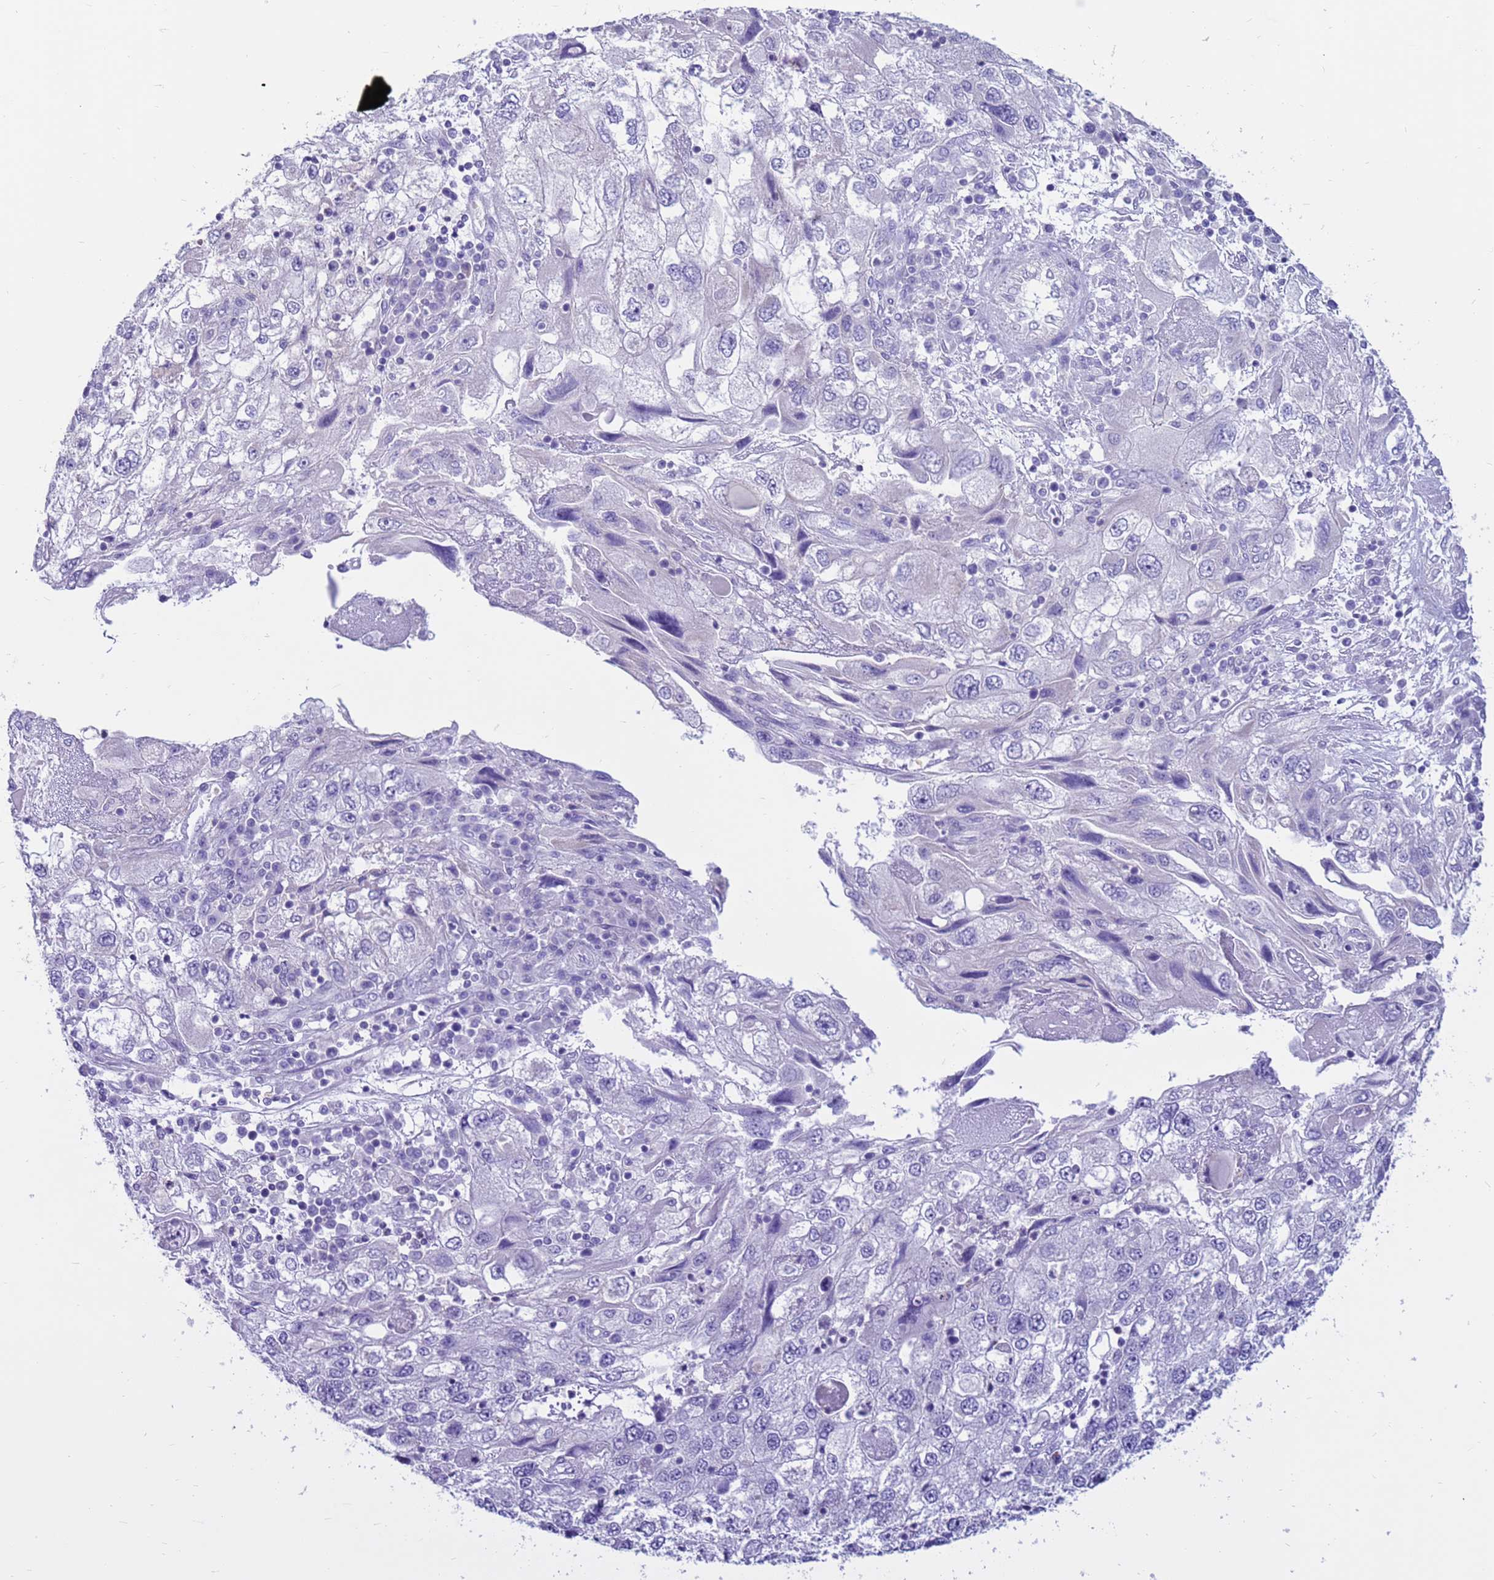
{"staining": {"intensity": "negative", "quantity": "none", "location": "none"}, "tissue": "endometrial cancer", "cell_type": "Tumor cells", "image_type": "cancer", "snomed": [{"axis": "morphology", "description": "Adenocarcinoma, NOS"}, {"axis": "topography", "description": "Endometrium"}], "caption": "Immunohistochemistry (IHC) of endometrial cancer demonstrates no expression in tumor cells.", "gene": "PDE10A", "patient": {"sex": "female", "age": 49}}